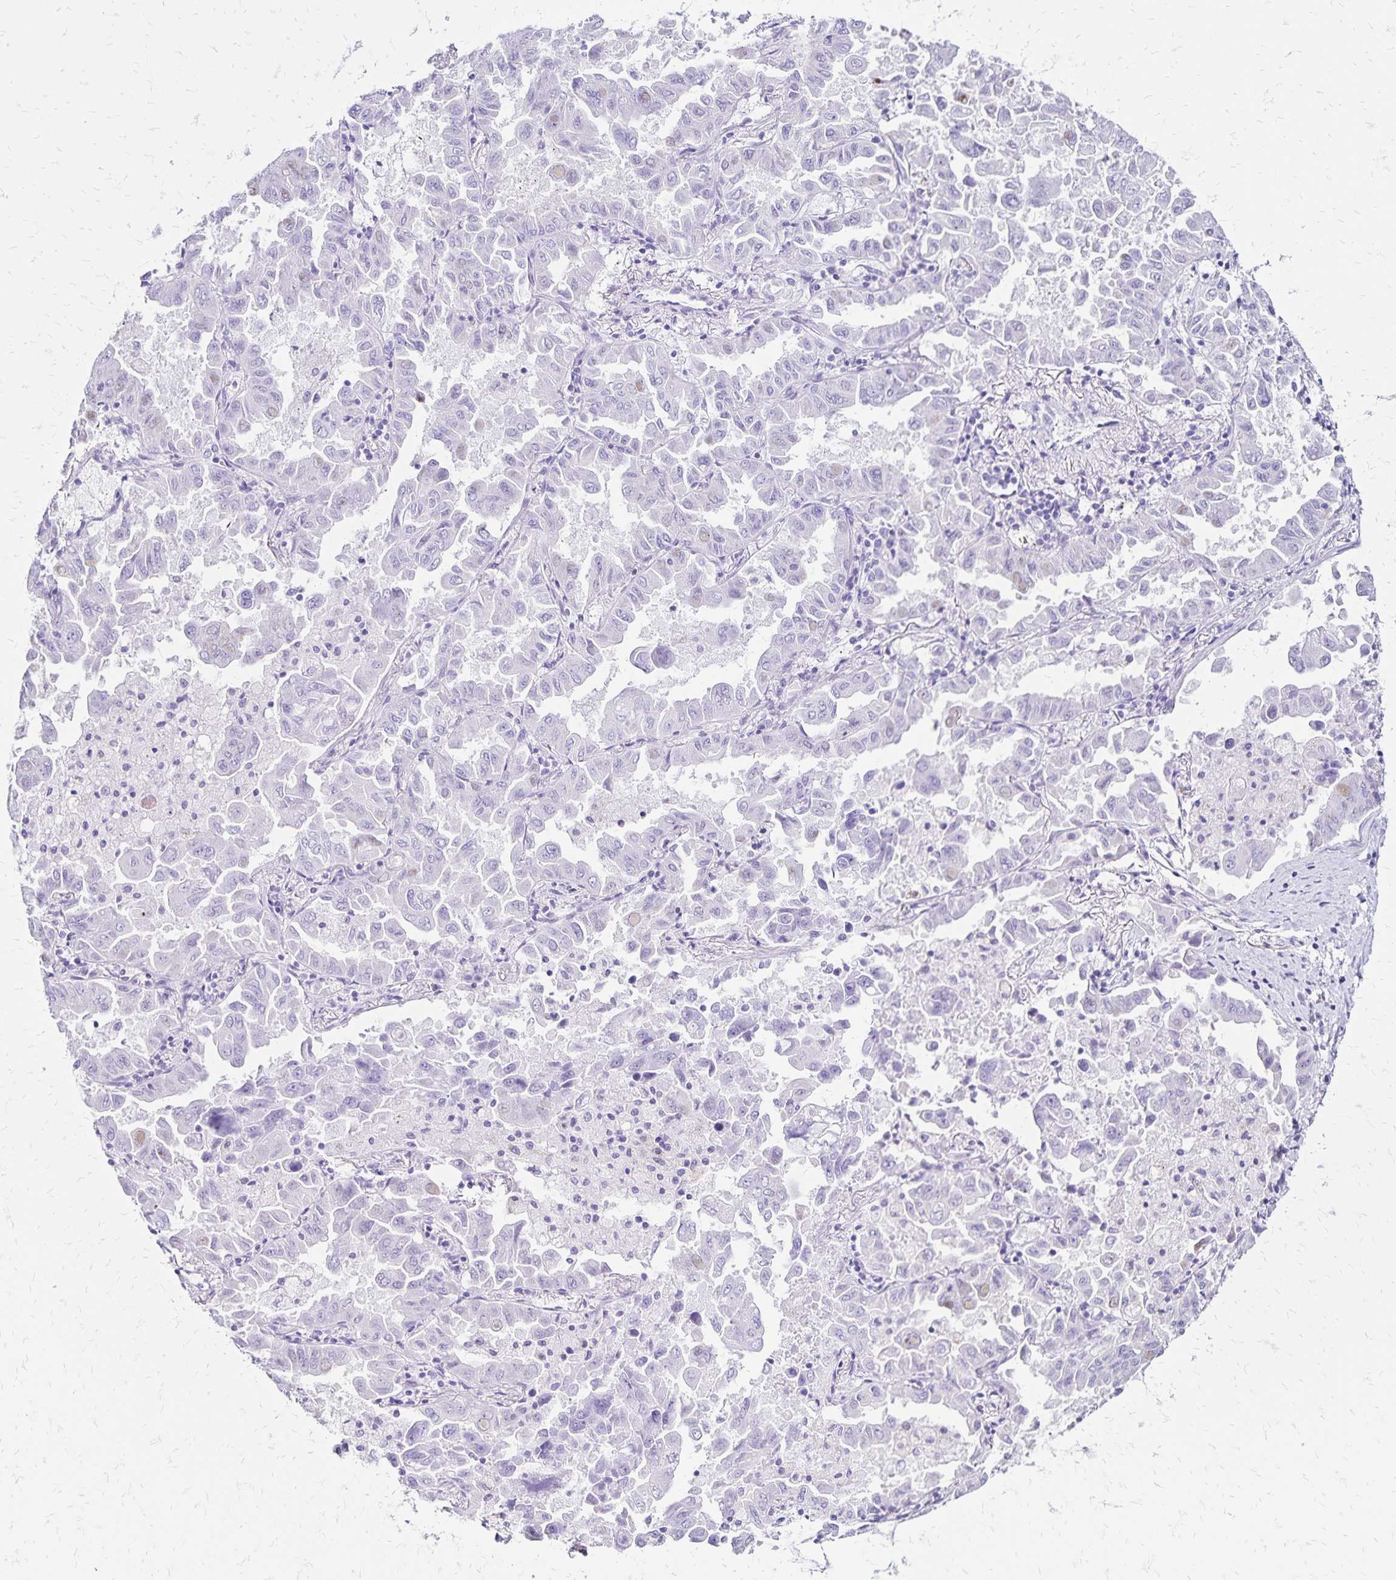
{"staining": {"intensity": "negative", "quantity": "none", "location": "none"}, "tissue": "lung cancer", "cell_type": "Tumor cells", "image_type": "cancer", "snomed": [{"axis": "morphology", "description": "Adenocarcinoma, NOS"}, {"axis": "topography", "description": "Lung"}], "caption": "Protein analysis of lung cancer shows no significant staining in tumor cells.", "gene": "LIN28B", "patient": {"sex": "male", "age": 64}}